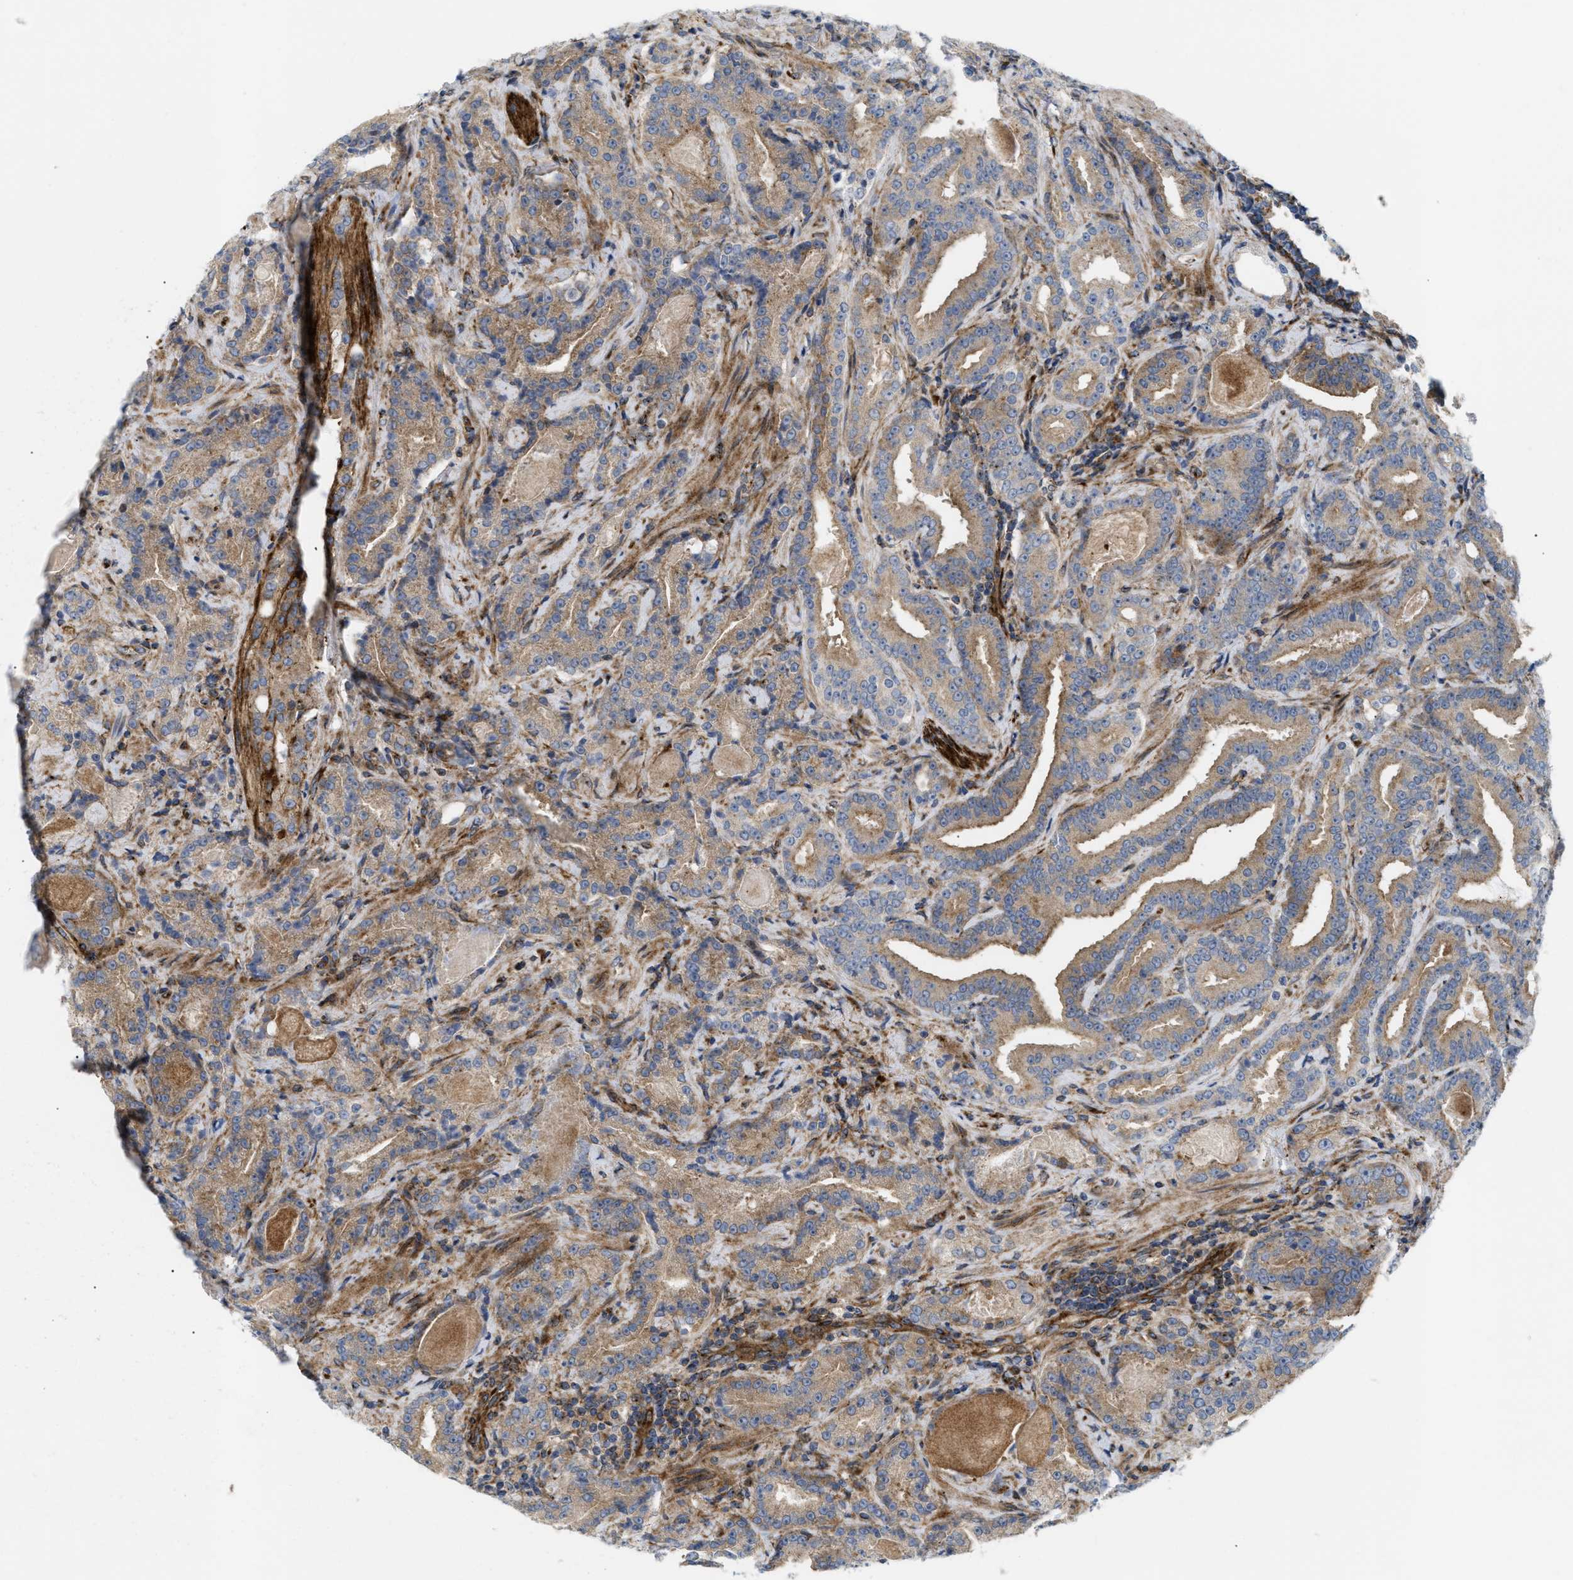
{"staining": {"intensity": "moderate", "quantity": ">75%", "location": "cytoplasmic/membranous"}, "tissue": "prostate cancer", "cell_type": "Tumor cells", "image_type": "cancer", "snomed": [{"axis": "morphology", "description": "Adenocarcinoma, Low grade"}, {"axis": "topography", "description": "Prostate"}], "caption": "High-magnification brightfield microscopy of prostate cancer stained with DAB (3,3'-diaminobenzidine) (brown) and counterstained with hematoxylin (blue). tumor cells exhibit moderate cytoplasmic/membranous expression is appreciated in approximately>75% of cells.", "gene": "DCTN4", "patient": {"sex": "male", "age": 60}}